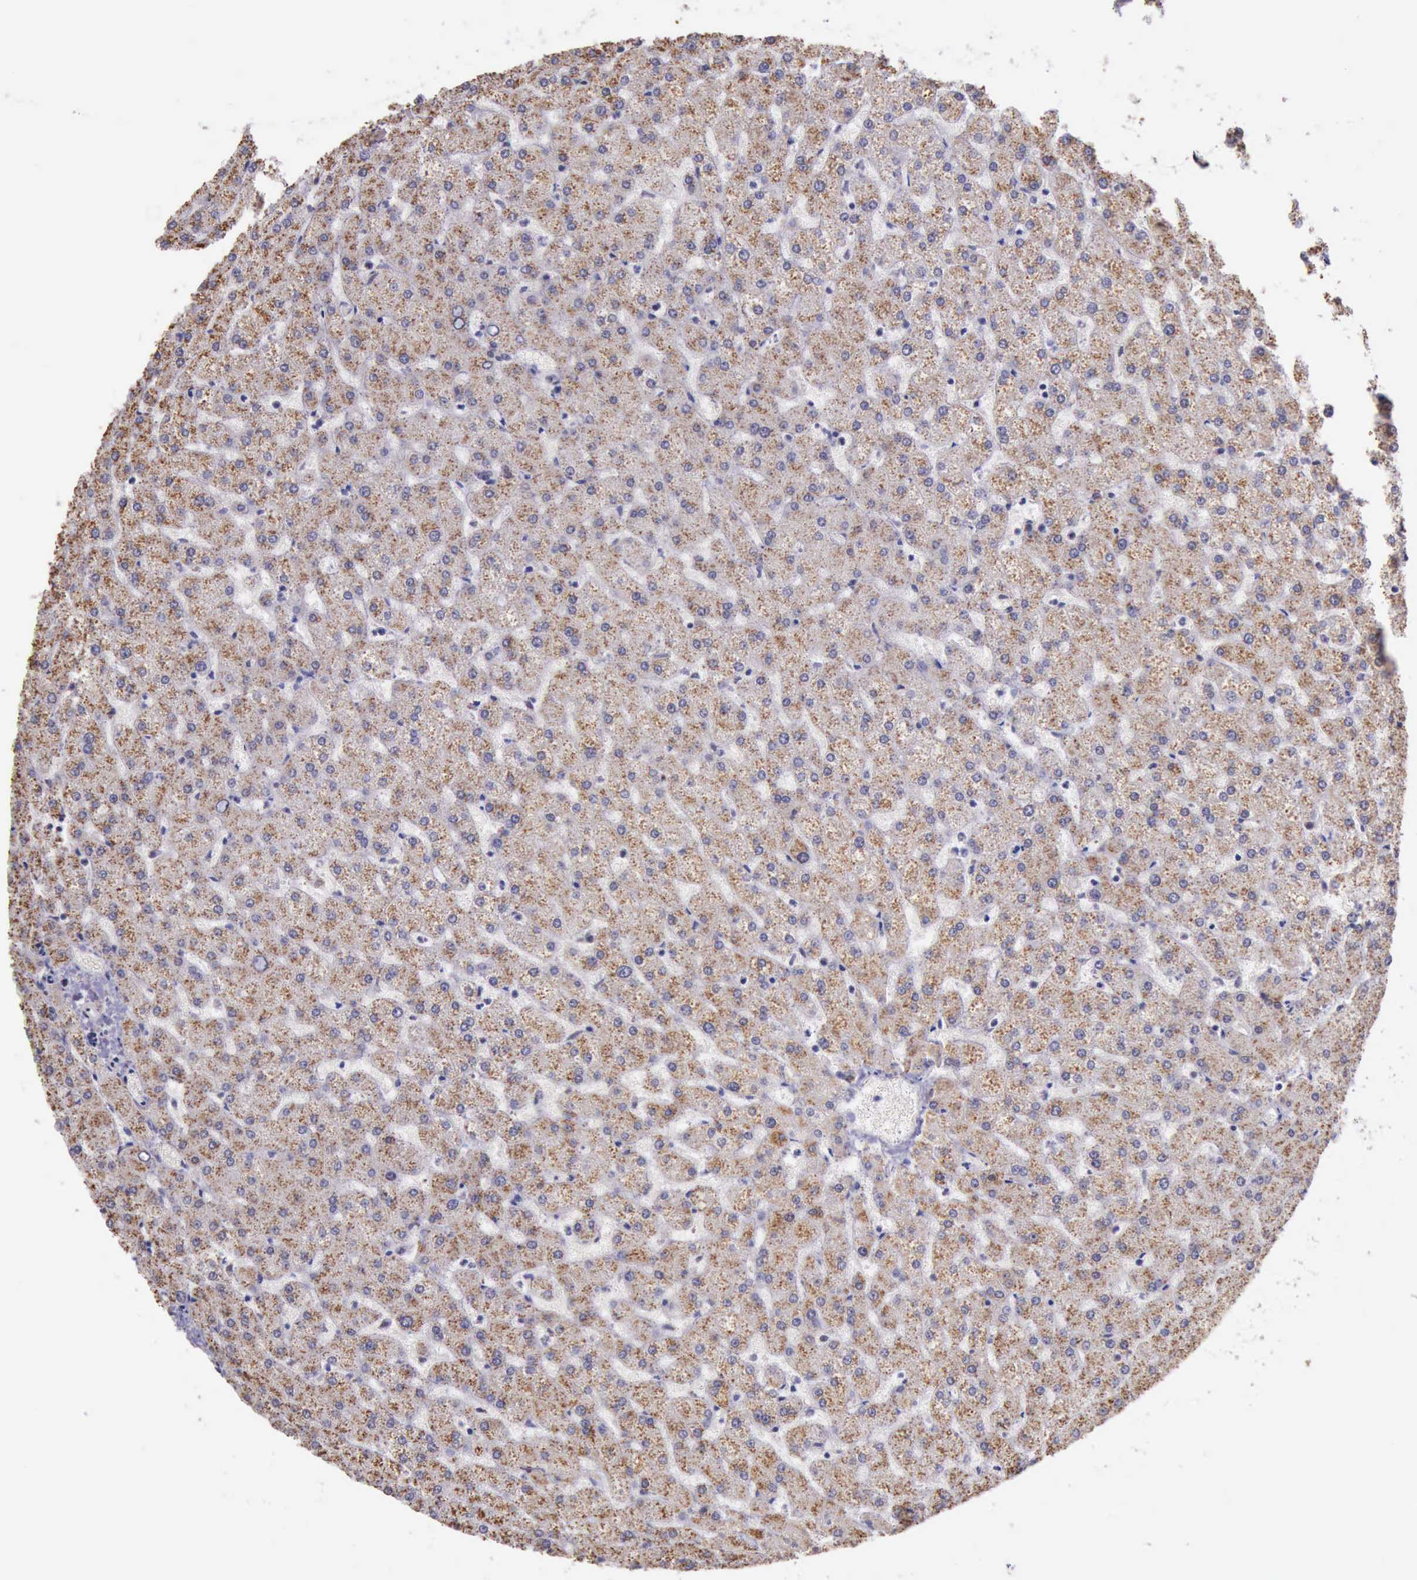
{"staining": {"intensity": "moderate", "quantity": ">75%", "location": "nuclear"}, "tissue": "liver", "cell_type": "Cholangiocytes", "image_type": "normal", "snomed": [{"axis": "morphology", "description": "Normal tissue, NOS"}, {"axis": "topography", "description": "Liver"}], "caption": "DAB immunohistochemical staining of normal liver demonstrates moderate nuclear protein positivity in about >75% of cholangiocytes.", "gene": "PRPF39", "patient": {"sex": "female", "age": 32}}